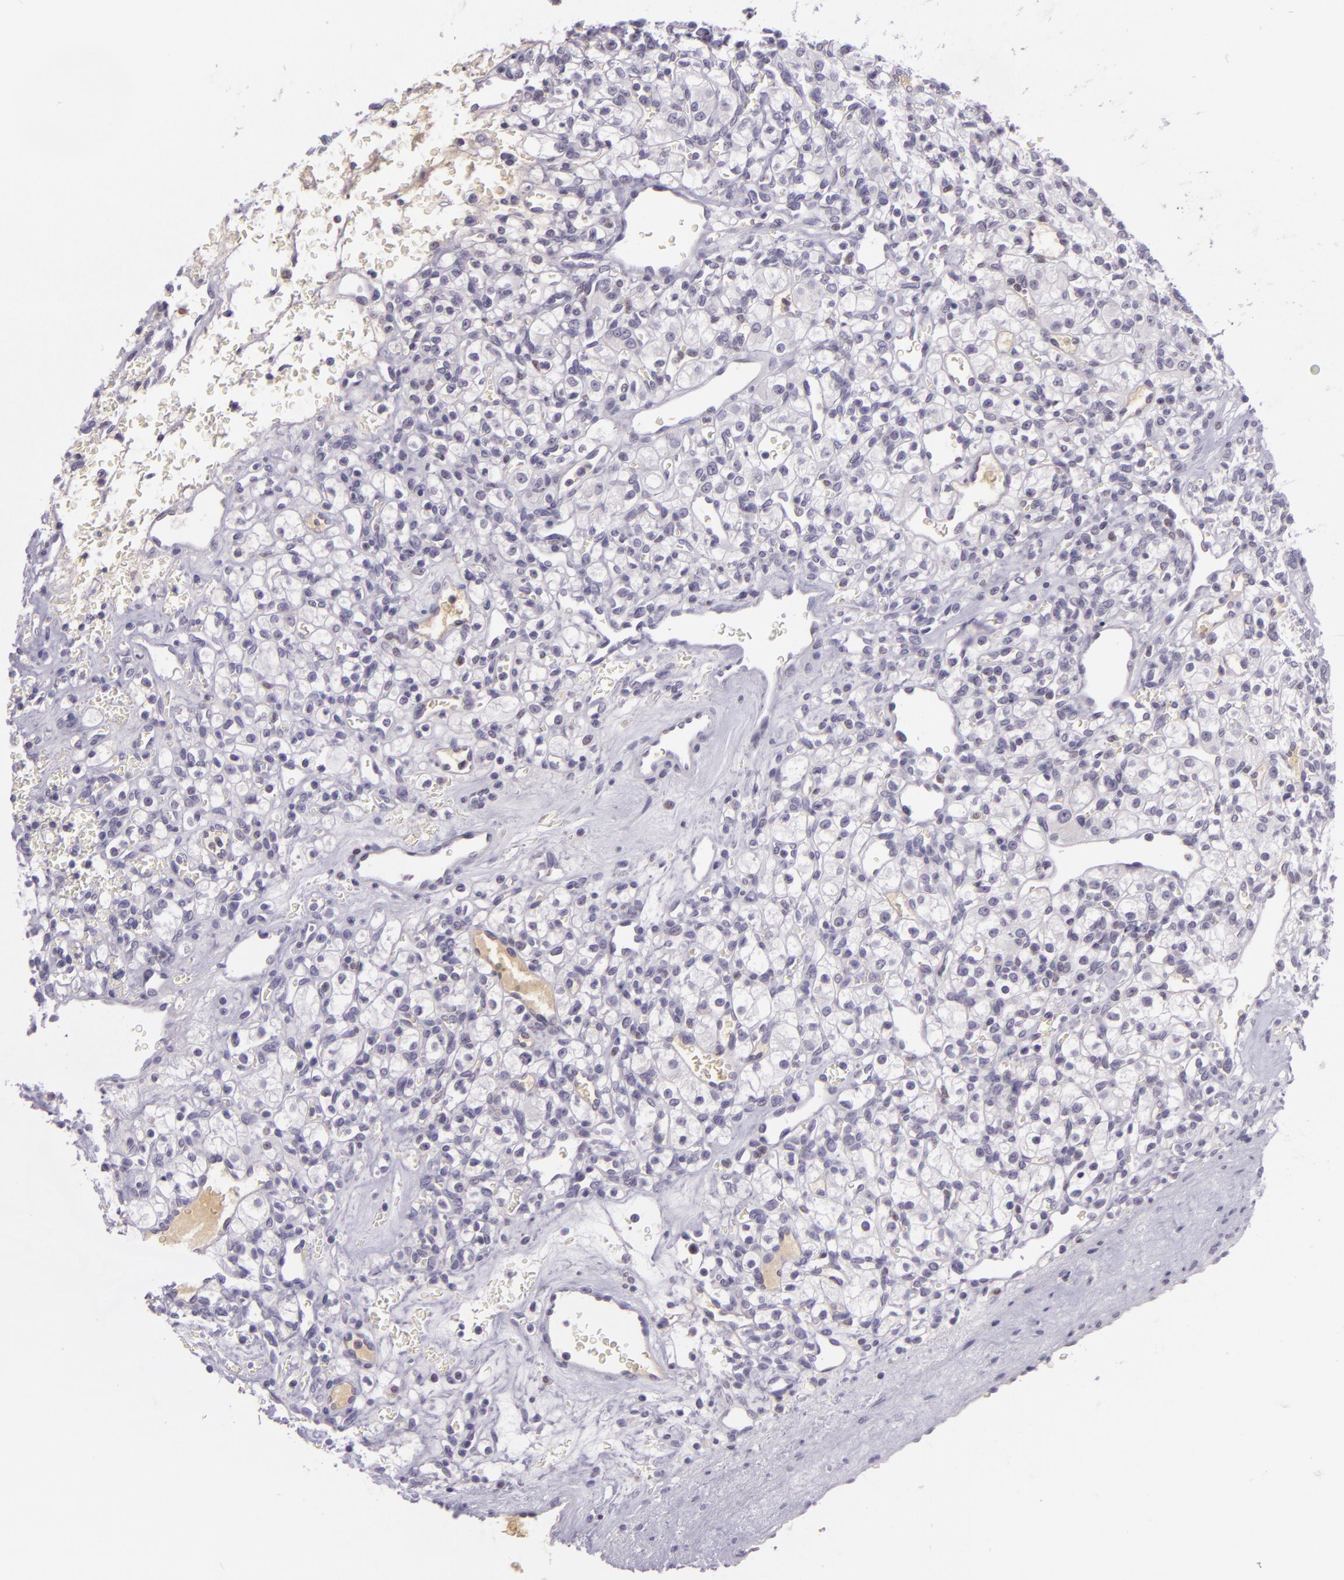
{"staining": {"intensity": "negative", "quantity": "none", "location": "none"}, "tissue": "renal cancer", "cell_type": "Tumor cells", "image_type": "cancer", "snomed": [{"axis": "morphology", "description": "Adenocarcinoma, NOS"}, {"axis": "topography", "description": "Kidney"}], "caption": "This is a photomicrograph of immunohistochemistry (IHC) staining of adenocarcinoma (renal), which shows no expression in tumor cells.", "gene": "CHEK2", "patient": {"sex": "female", "age": 62}}